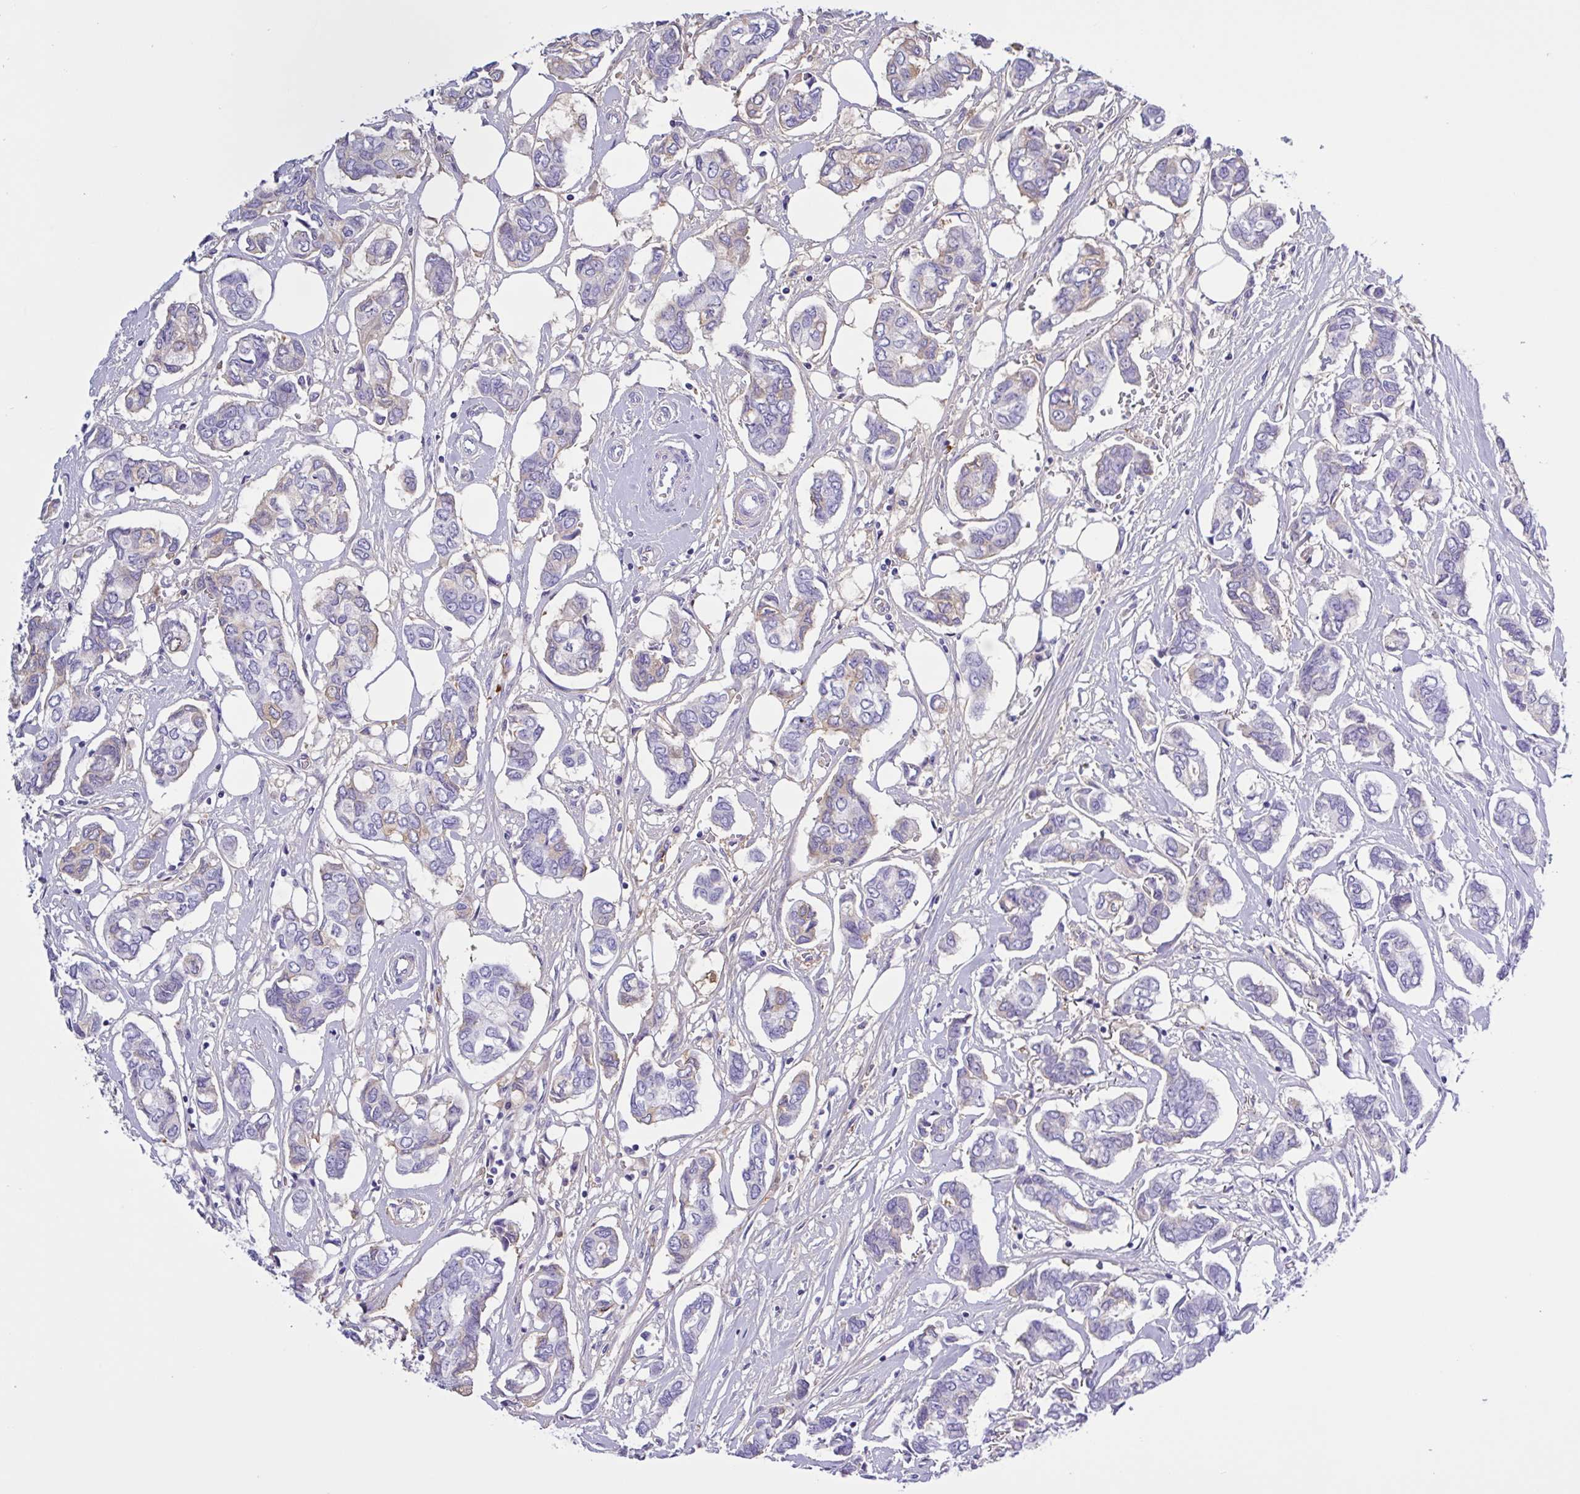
{"staining": {"intensity": "moderate", "quantity": "<25%", "location": "cytoplasmic/membranous"}, "tissue": "breast cancer", "cell_type": "Tumor cells", "image_type": "cancer", "snomed": [{"axis": "morphology", "description": "Duct carcinoma"}, {"axis": "topography", "description": "Breast"}], "caption": "Immunohistochemistry (IHC) of breast cancer shows low levels of moderate cytoplasmic/membranous positivity in approximately <25% of tumor cells.", "gene": "LARGE2", "patient": {"sex": "female", "age": 73}}